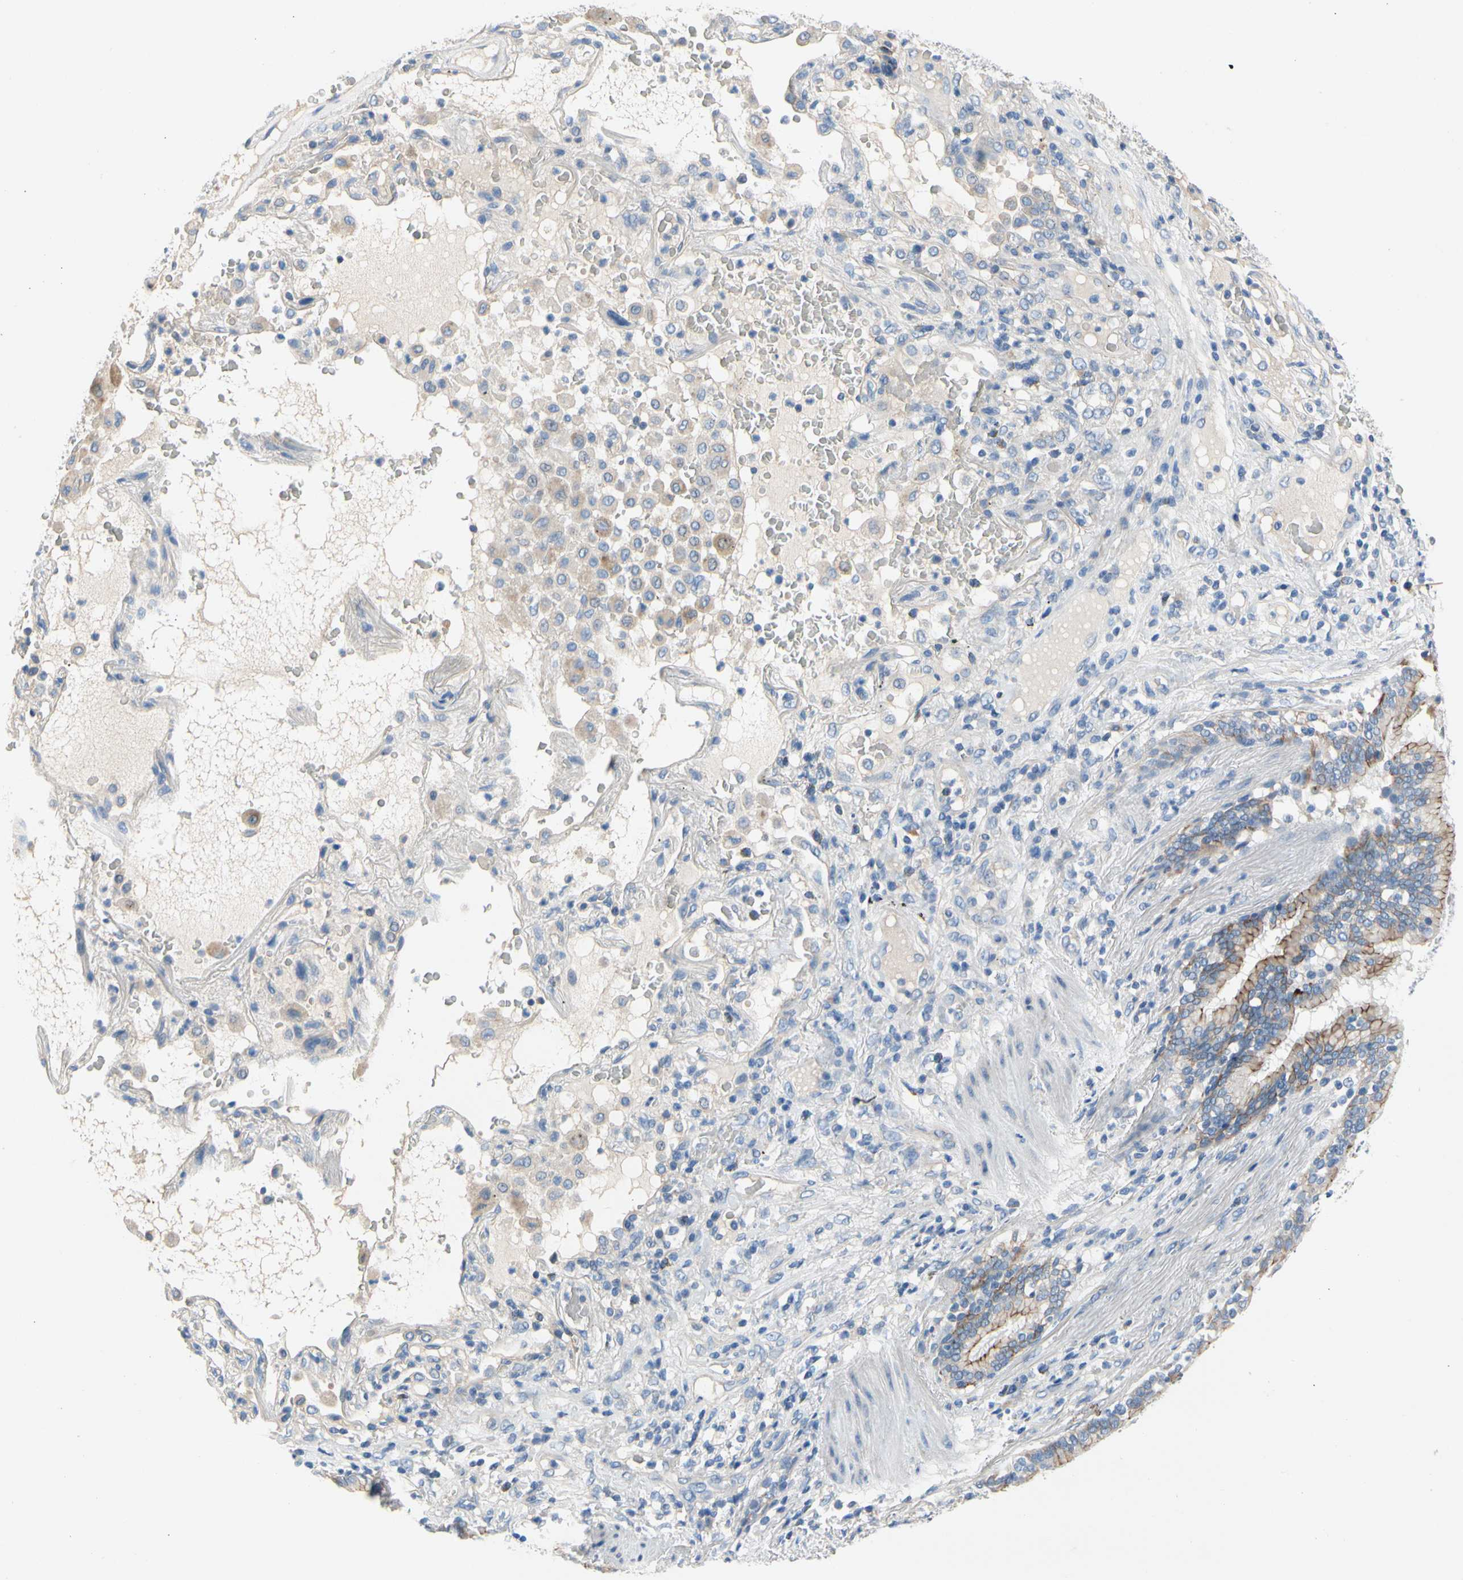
{"staining": {"intensity": "negative", "quantity": "none", "location": "none"}, "tissue": "lung cancer", "cell_type": "Tumor cells", "image_type": "cancer", "snomed": [{"axis": "morphology", "description": "Squamous cell carcinoma, NOS"}, {"axis": "topography", "description": "Lung"}], "caption": "Immunohistochemistry (IHC) of human squamous cell carcinoma (lung) reveals no staining in tumor cells. The staining was performed using DAB (3,3'-diaminobenzidine) to visualize the protein expression in brown, while the nuclei were stained in blue with hematoxylin (Magnification: 20x).", "gene": "CA14", "patient": {"sex": "male", "age": 57}}